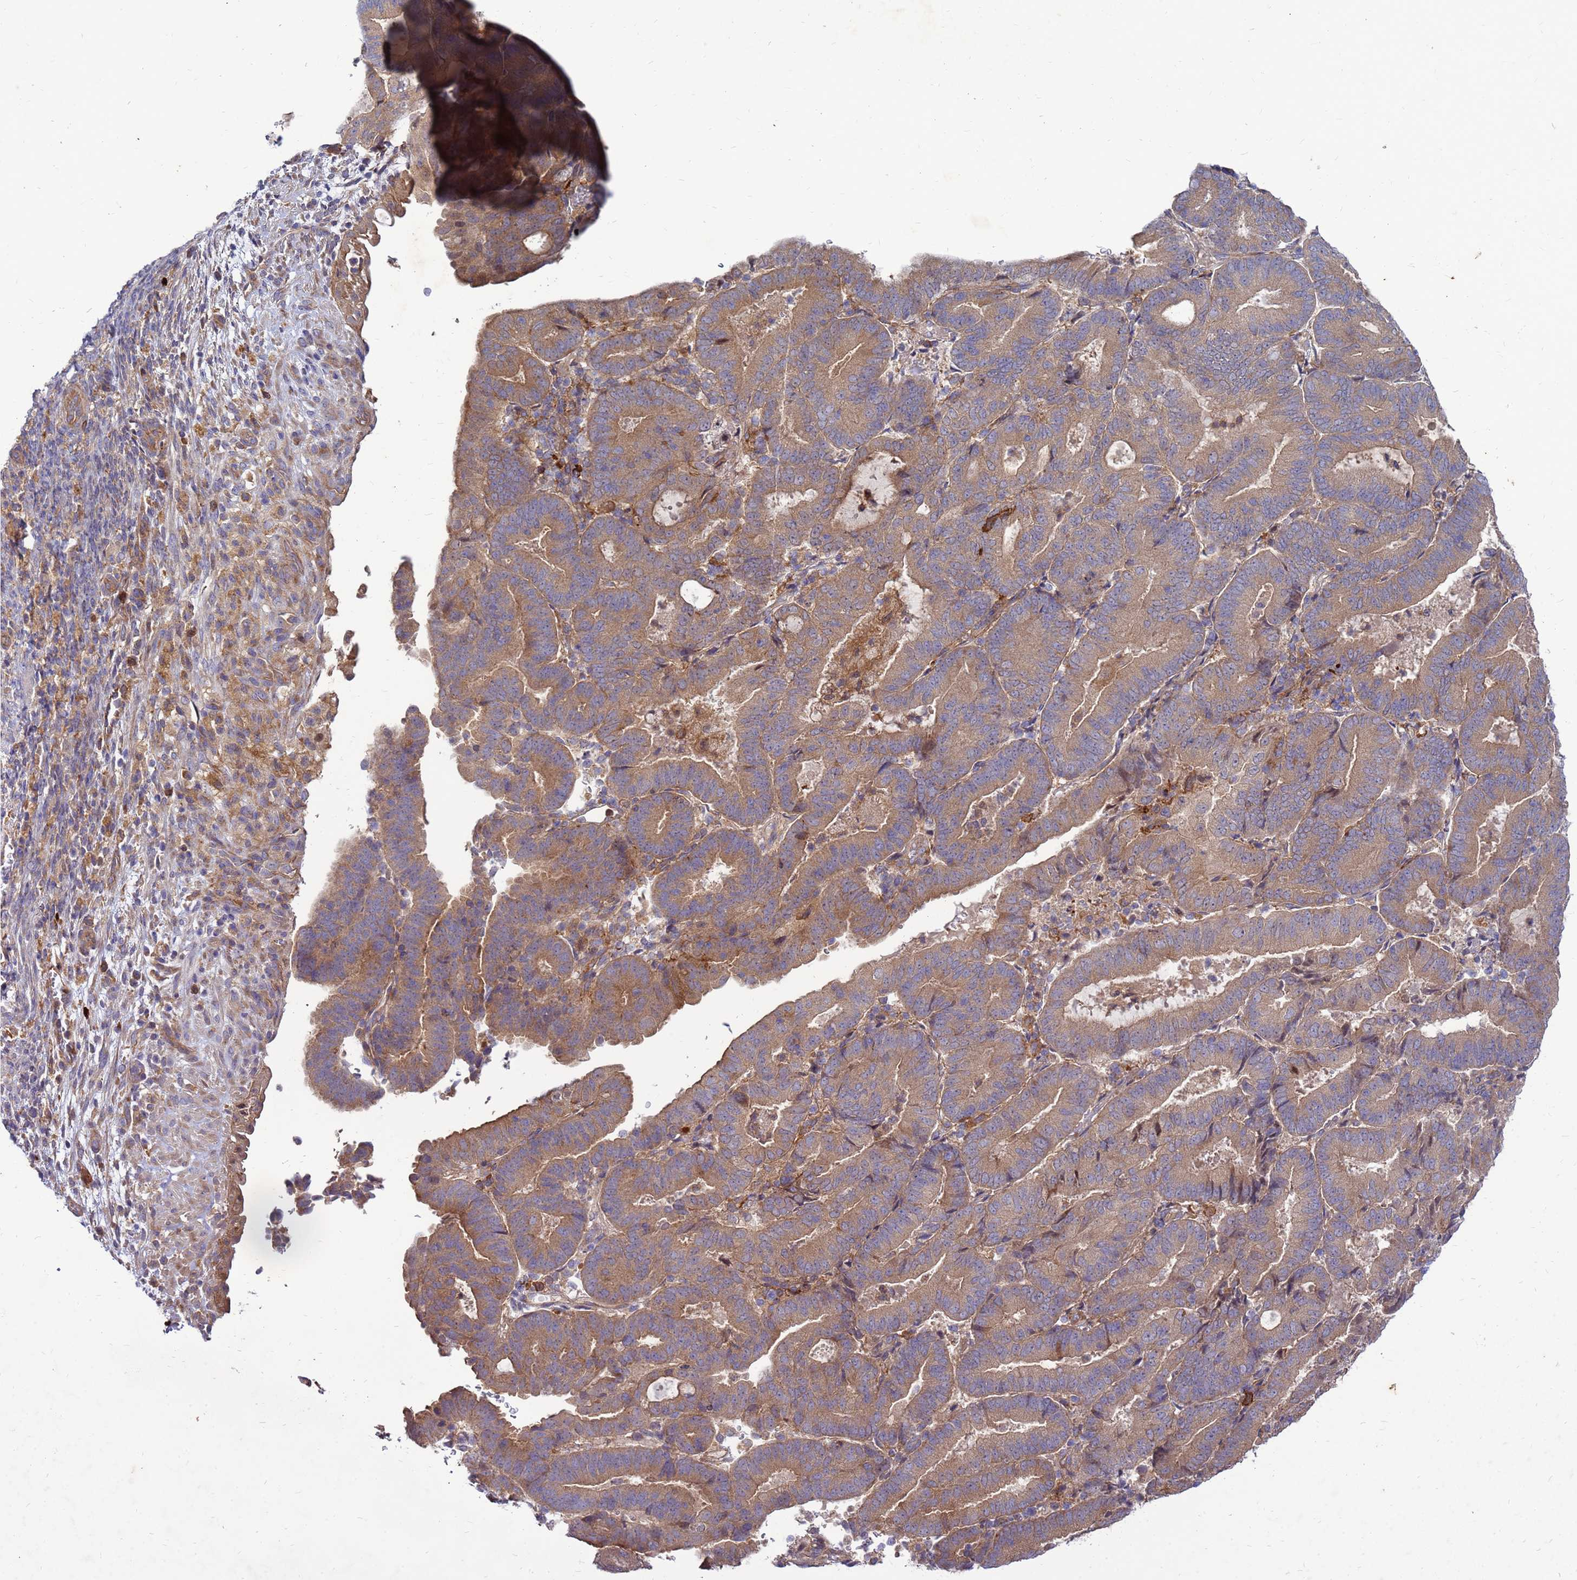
{"staining": {"intensity": "moderate", "quantity": ">75%", "location": "cytoplasmic/membranous"}, "tissue": "endometrial cancer", "cell_type": "Tumor cells", "image_type": "cancer", "snomed": [{"axis": "morphology", "description": "Adenocarcinoma, NOS"}, {"axis": "topography", "description": "Endometrium"}], "caption": "This is a micrograph of immunohistochemistry (IHC) staining of adenocarcinoma (endometrial), which shows moderate positivity in the cytoplasmic/membranous of tumor cells.", "gene": "RNF215", "patient": {"sex": "female", "age": 70}}